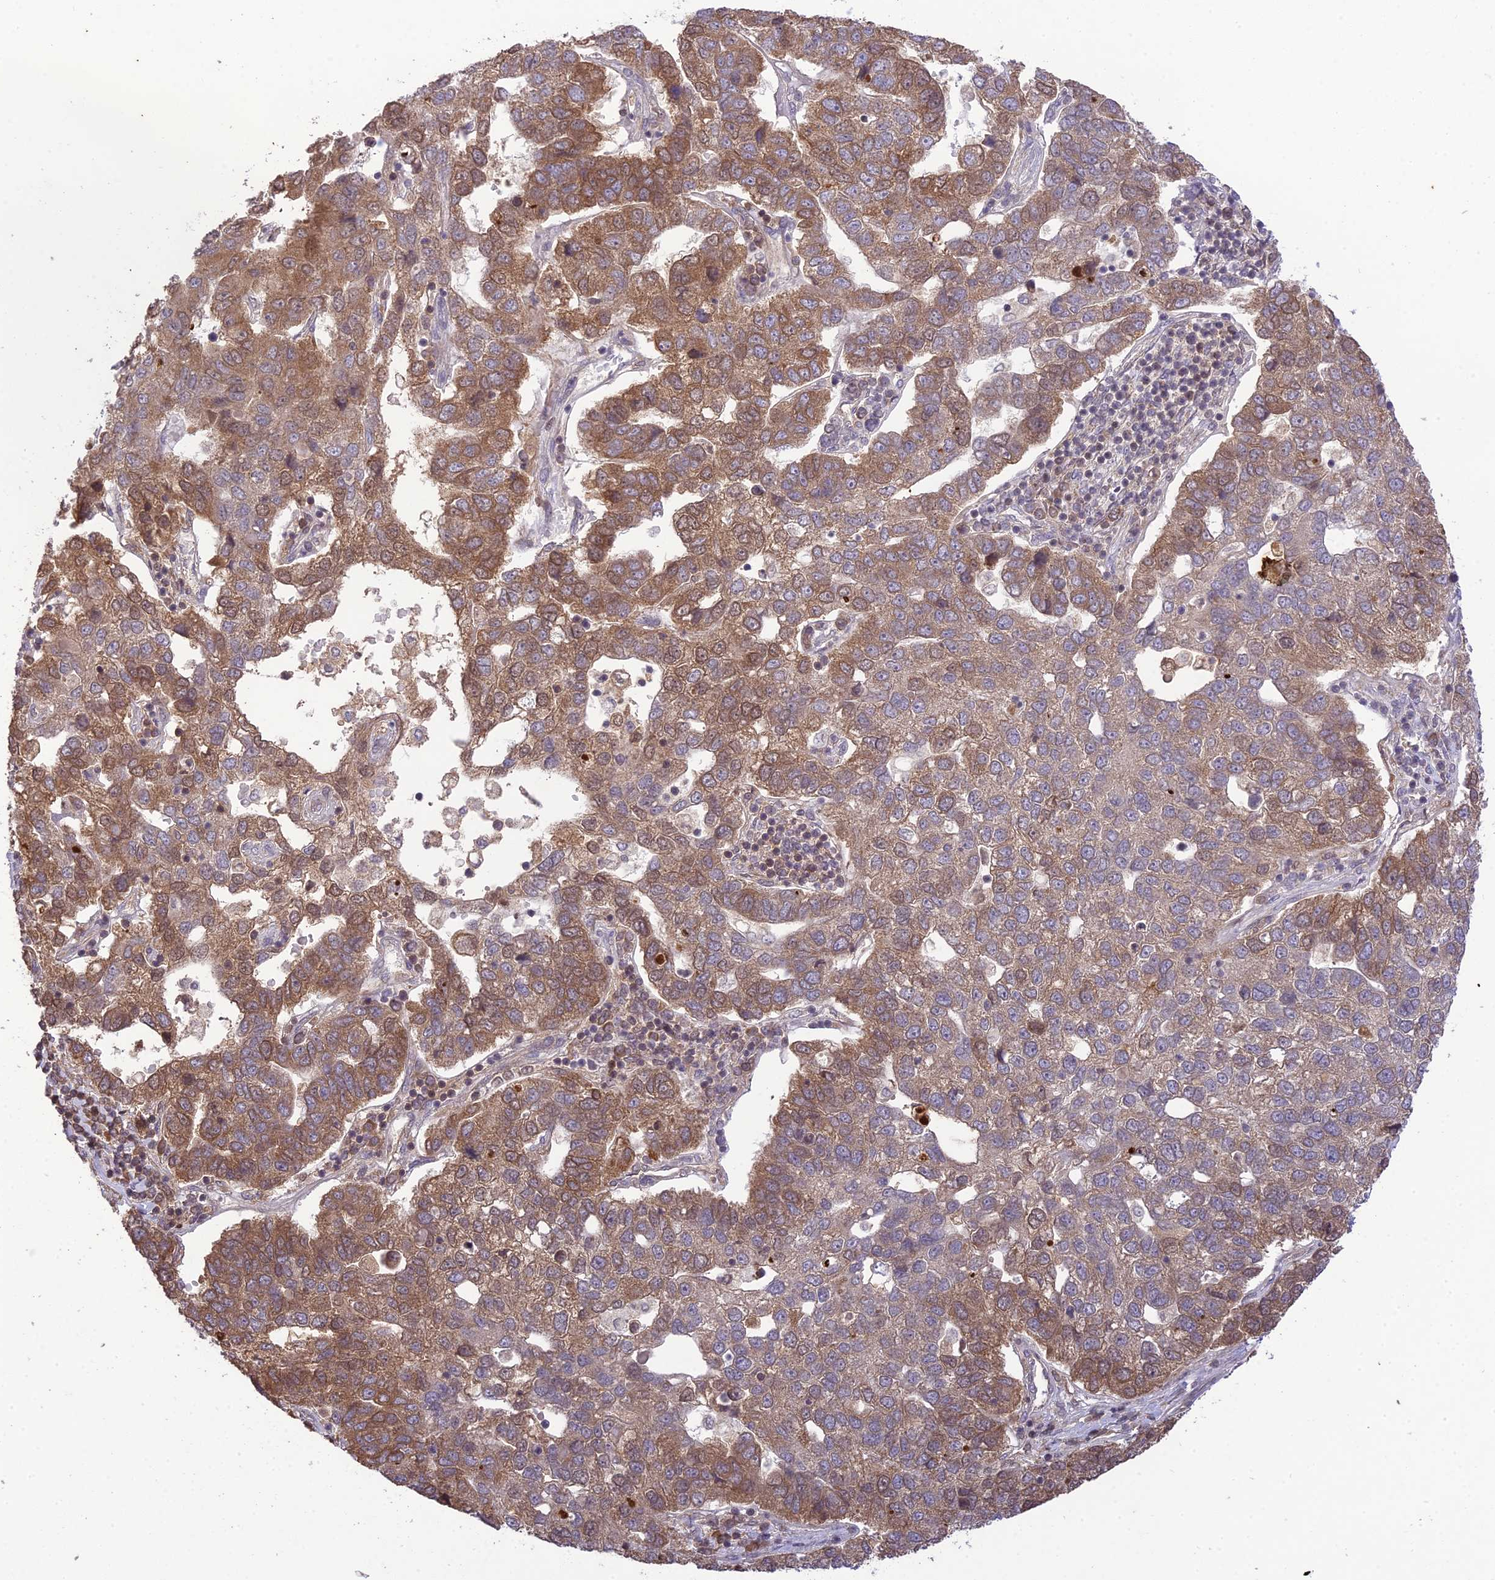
{"staining": {"intensity": "moderate", "quantity": ">75%", "location": "cytoplasmic/membranous"}, "tissue": "pancreatic cancer", "cell_type": "Tumor cells", "image_type": "cancer", "snomed": [{"axis": "morphology", "description": "Adenocarcinoma, NOS"}, {"axis": "topography", "description": "Pancreas"}], "caption": "There is medium levels of moderate cytoplasmic/membranous positivity in tumor cells of pancreatic cancer (adenocarcinoma), as demonstrated by immunohistochemical staining (brown color).", "gene": "TEKT1", "patient": {"sex": "female", "age": 61}}